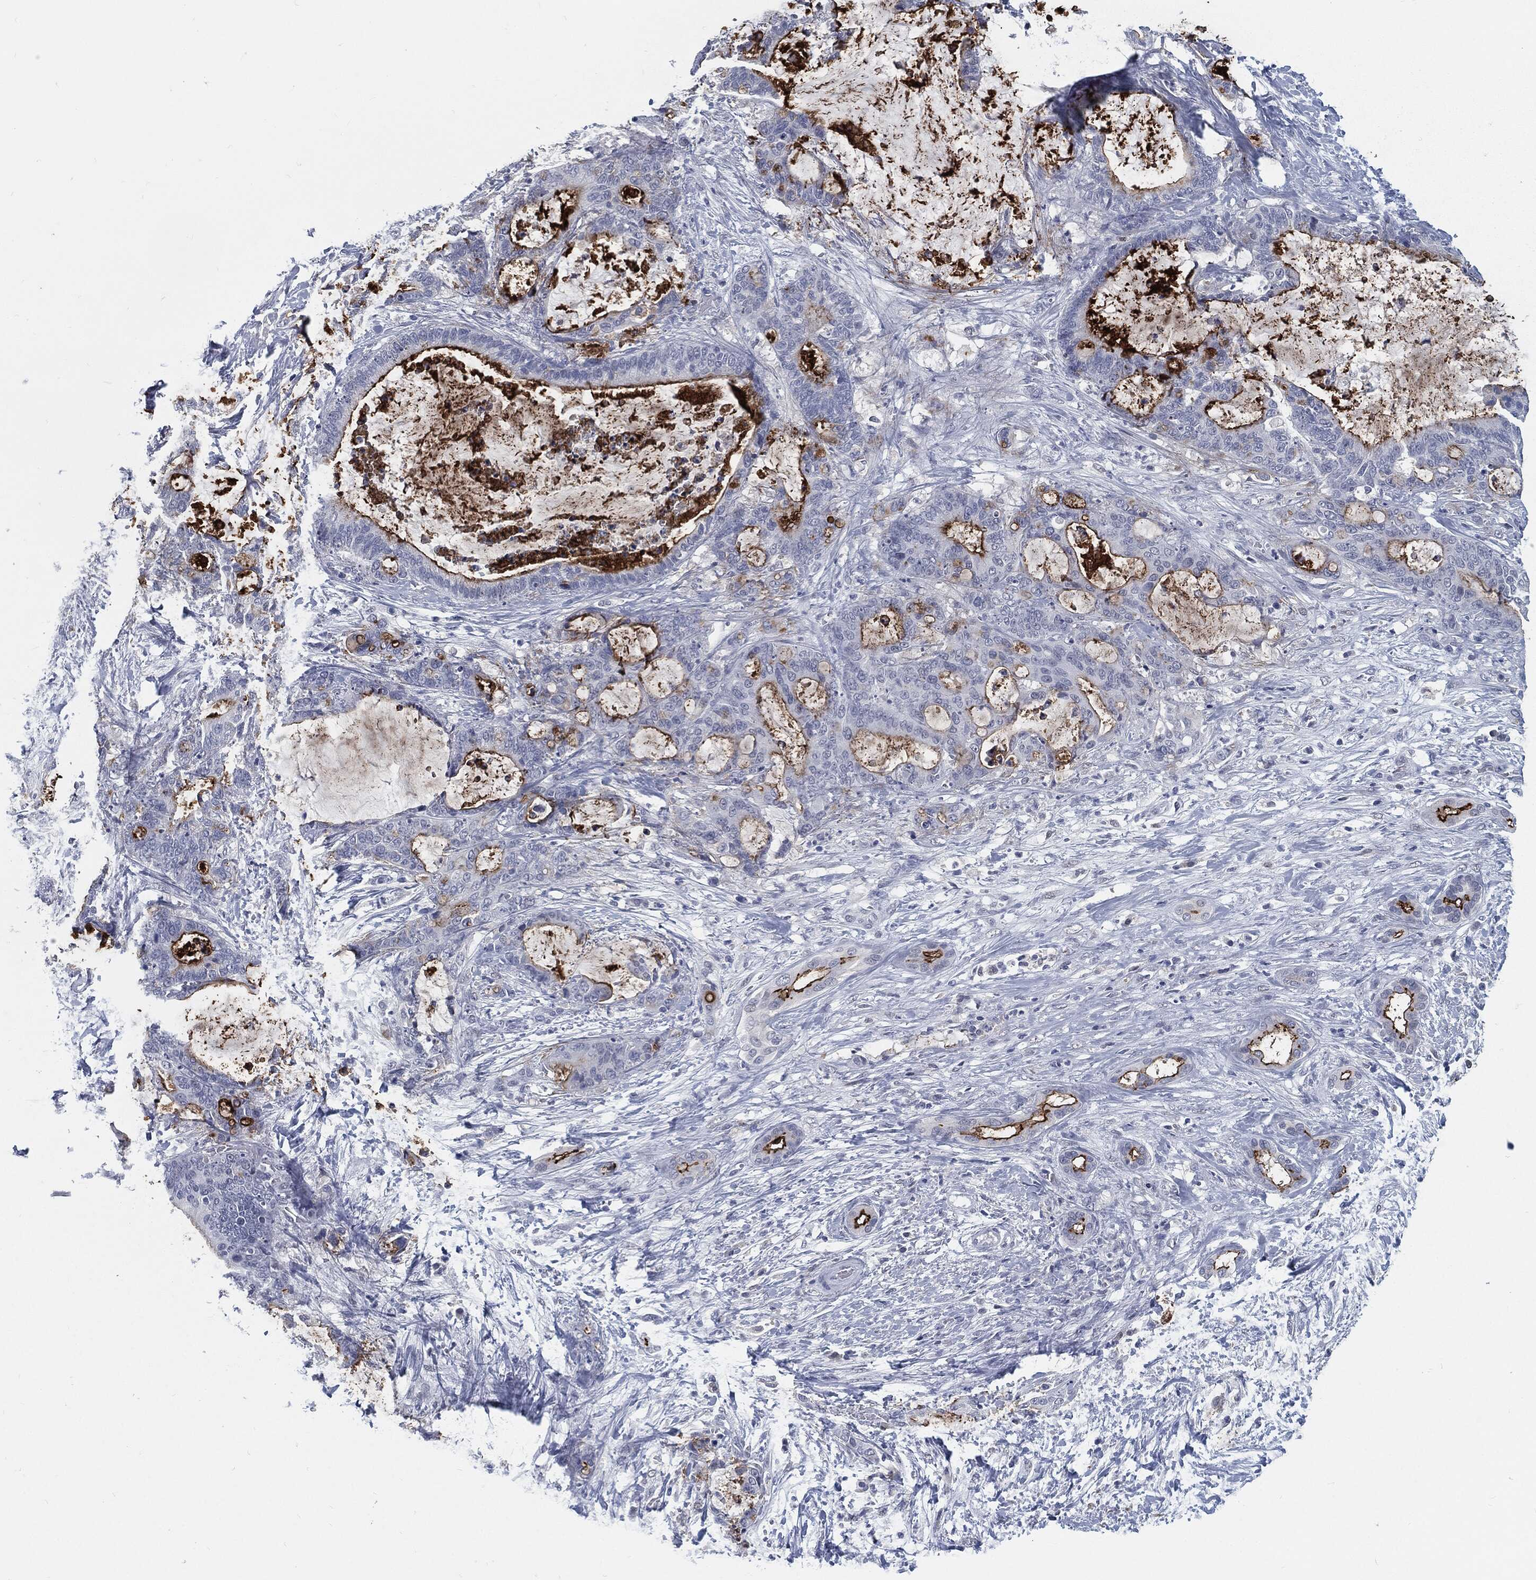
{"staining": {"intensity": "strong", "quantity": "<25%", "location": "cytoplasmic/membranous"}, "tissue": "liver cancer", "cell_type": "Tumor cells", "image_type": "cancer", "snomed": [{"axis": "morphology", "description": "Cholangiocarcinoma"}, {"axis": "topography", "description": "Liver"}], "caption": "This image exhibits IHC staining of human liver cancer (cholangiocarcinoma), with medium strong cytoplasmic/membranous positivity in about <25% of tumor cells.", "gene": "PROM1", "patient": {"sex": "female", "age": 73}}